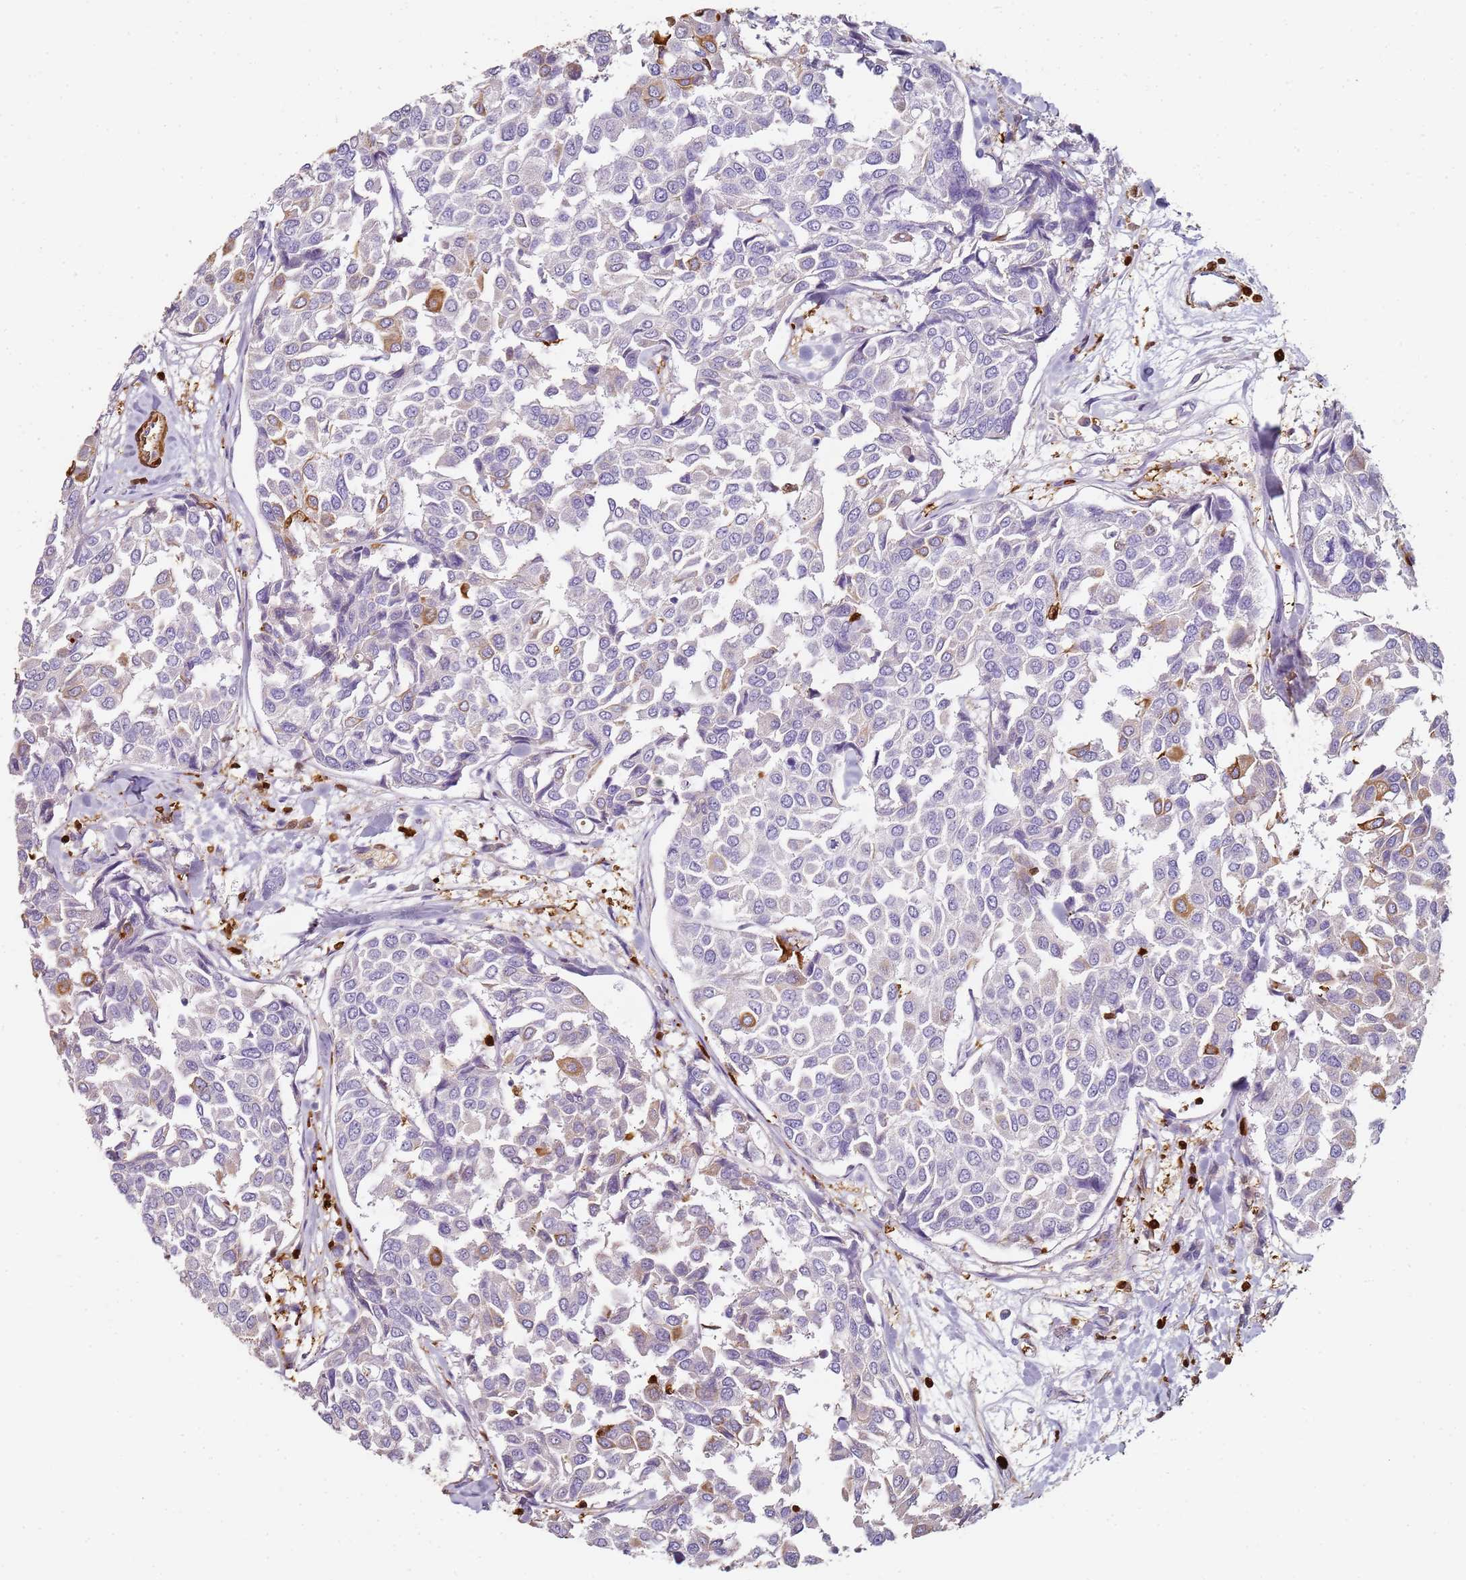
{"staining": {"intensity": "negative", "quantity": "none", "location": "none"}, "tissue": "breast cancer", "cell_type": "Tumor cells", "image_type": "cancer", "snomed": [{"axis": "morphology", "description": "Duct carcinoma"}, {"axis": "topography", "description": "Breast"}], "caption": "Protein analysis of breast cancer displays no significant positivity in tumor cells. The staining is performed using DAB brown chromogen with nuclei counter-stained in using hematoxylin.", "gene": "S100A4", "patient": {"sex": "female", "age": 55}}